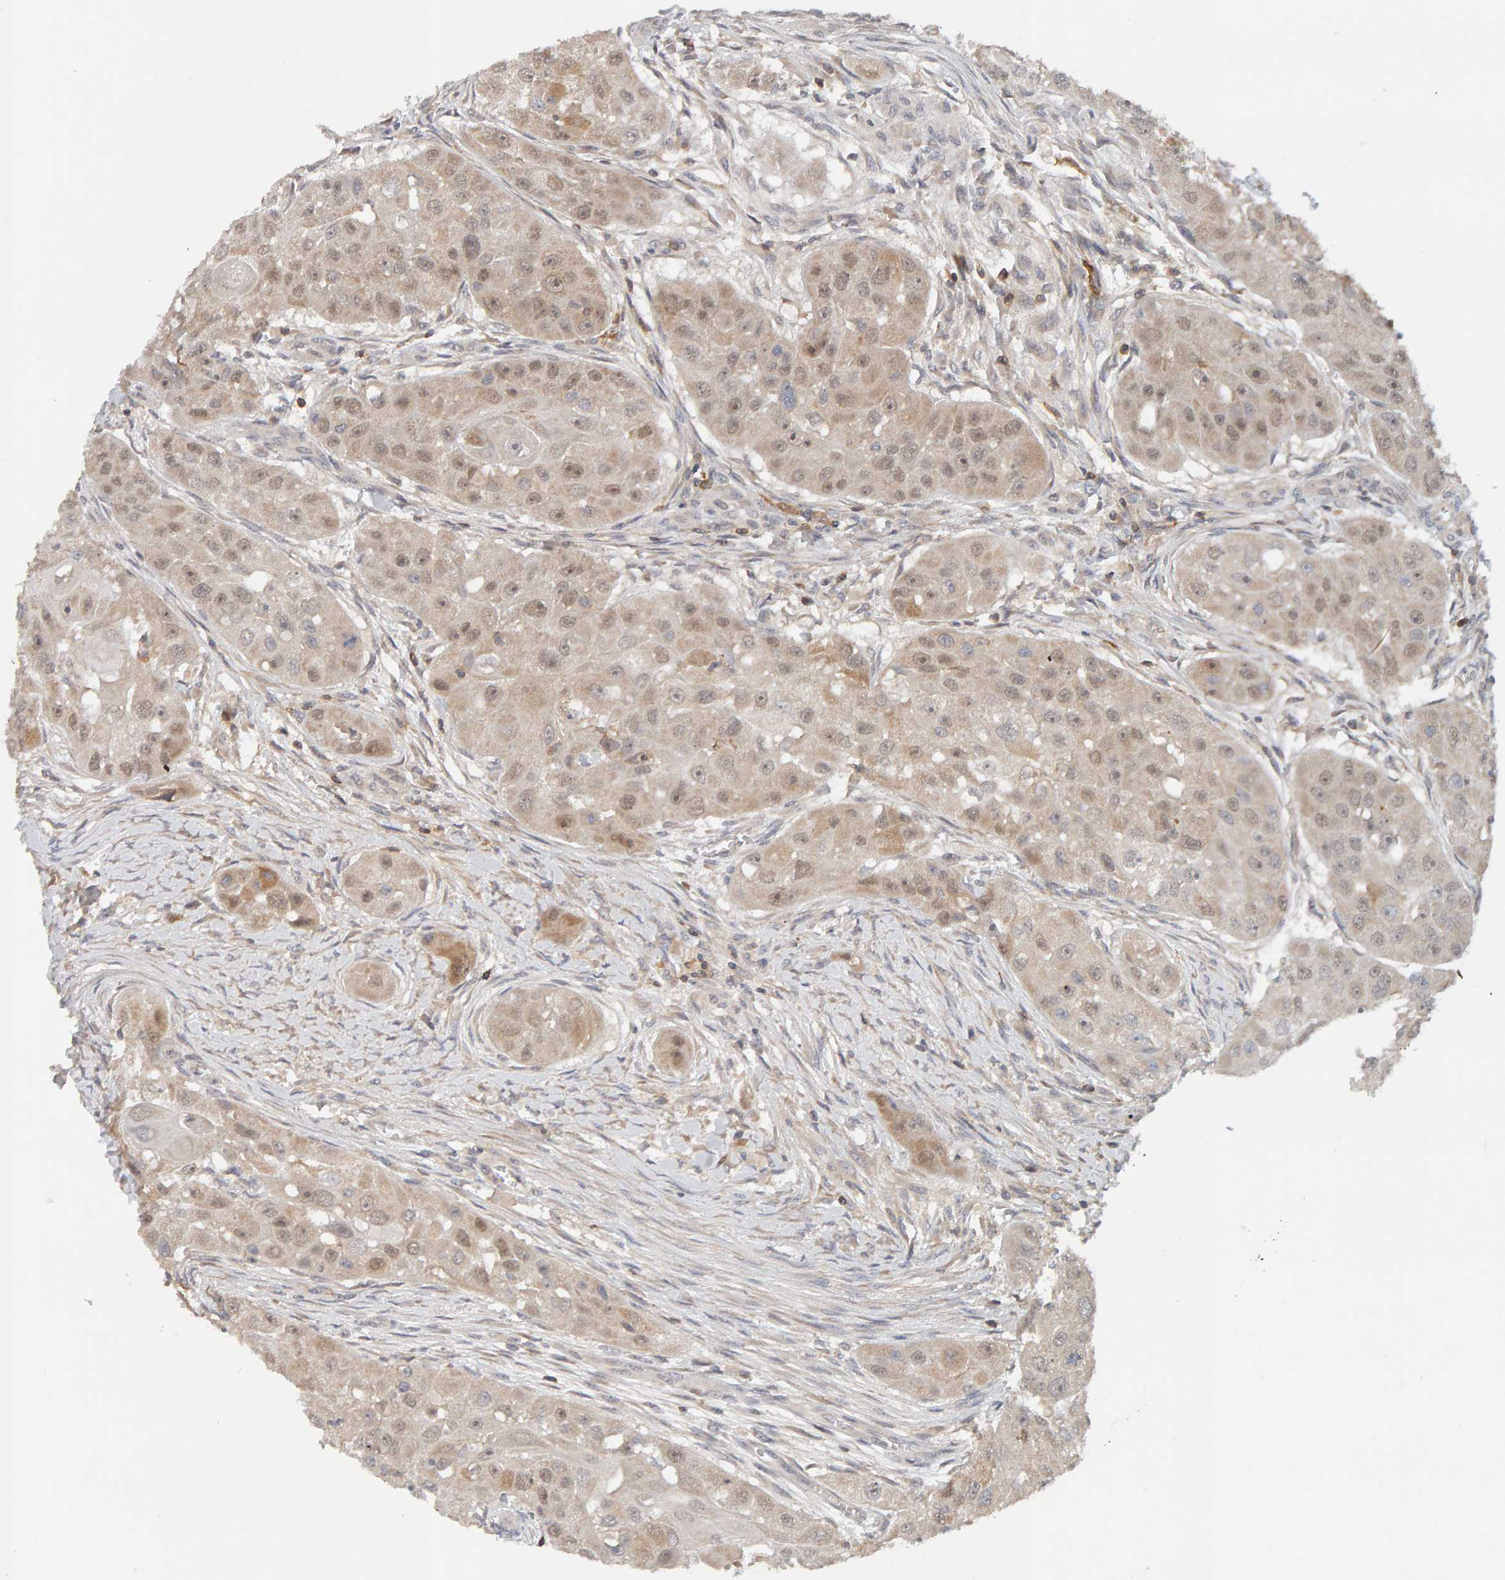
{"staining": {"intensity": "weak", "quantity": ">75%", "location": "cytoplasmic/membranous,nuclear"}, "tissue": "head and neck cancer", "cell_type": "Tumor cells", "image_type": "cancer", "snomed": [{"axis": "morphology", "description": "Normal tissue, NOS"}, {"axis": "morphology", "description": "Squamous cell carcinoma, NOS"}, {"axis": "topography", "description": "Skeletal muscle"}, {"axis": "topography", "description": "Head-Neck"}], "caption": "A brown stain highlights weak cytoplasmic/membranous and nuclear positivity of a protein in head and neck cancer (squamous cell carcinoma) tumor cells.", "gene": "NUDCD1", "patient": {"sex": "male", "age": 51}}